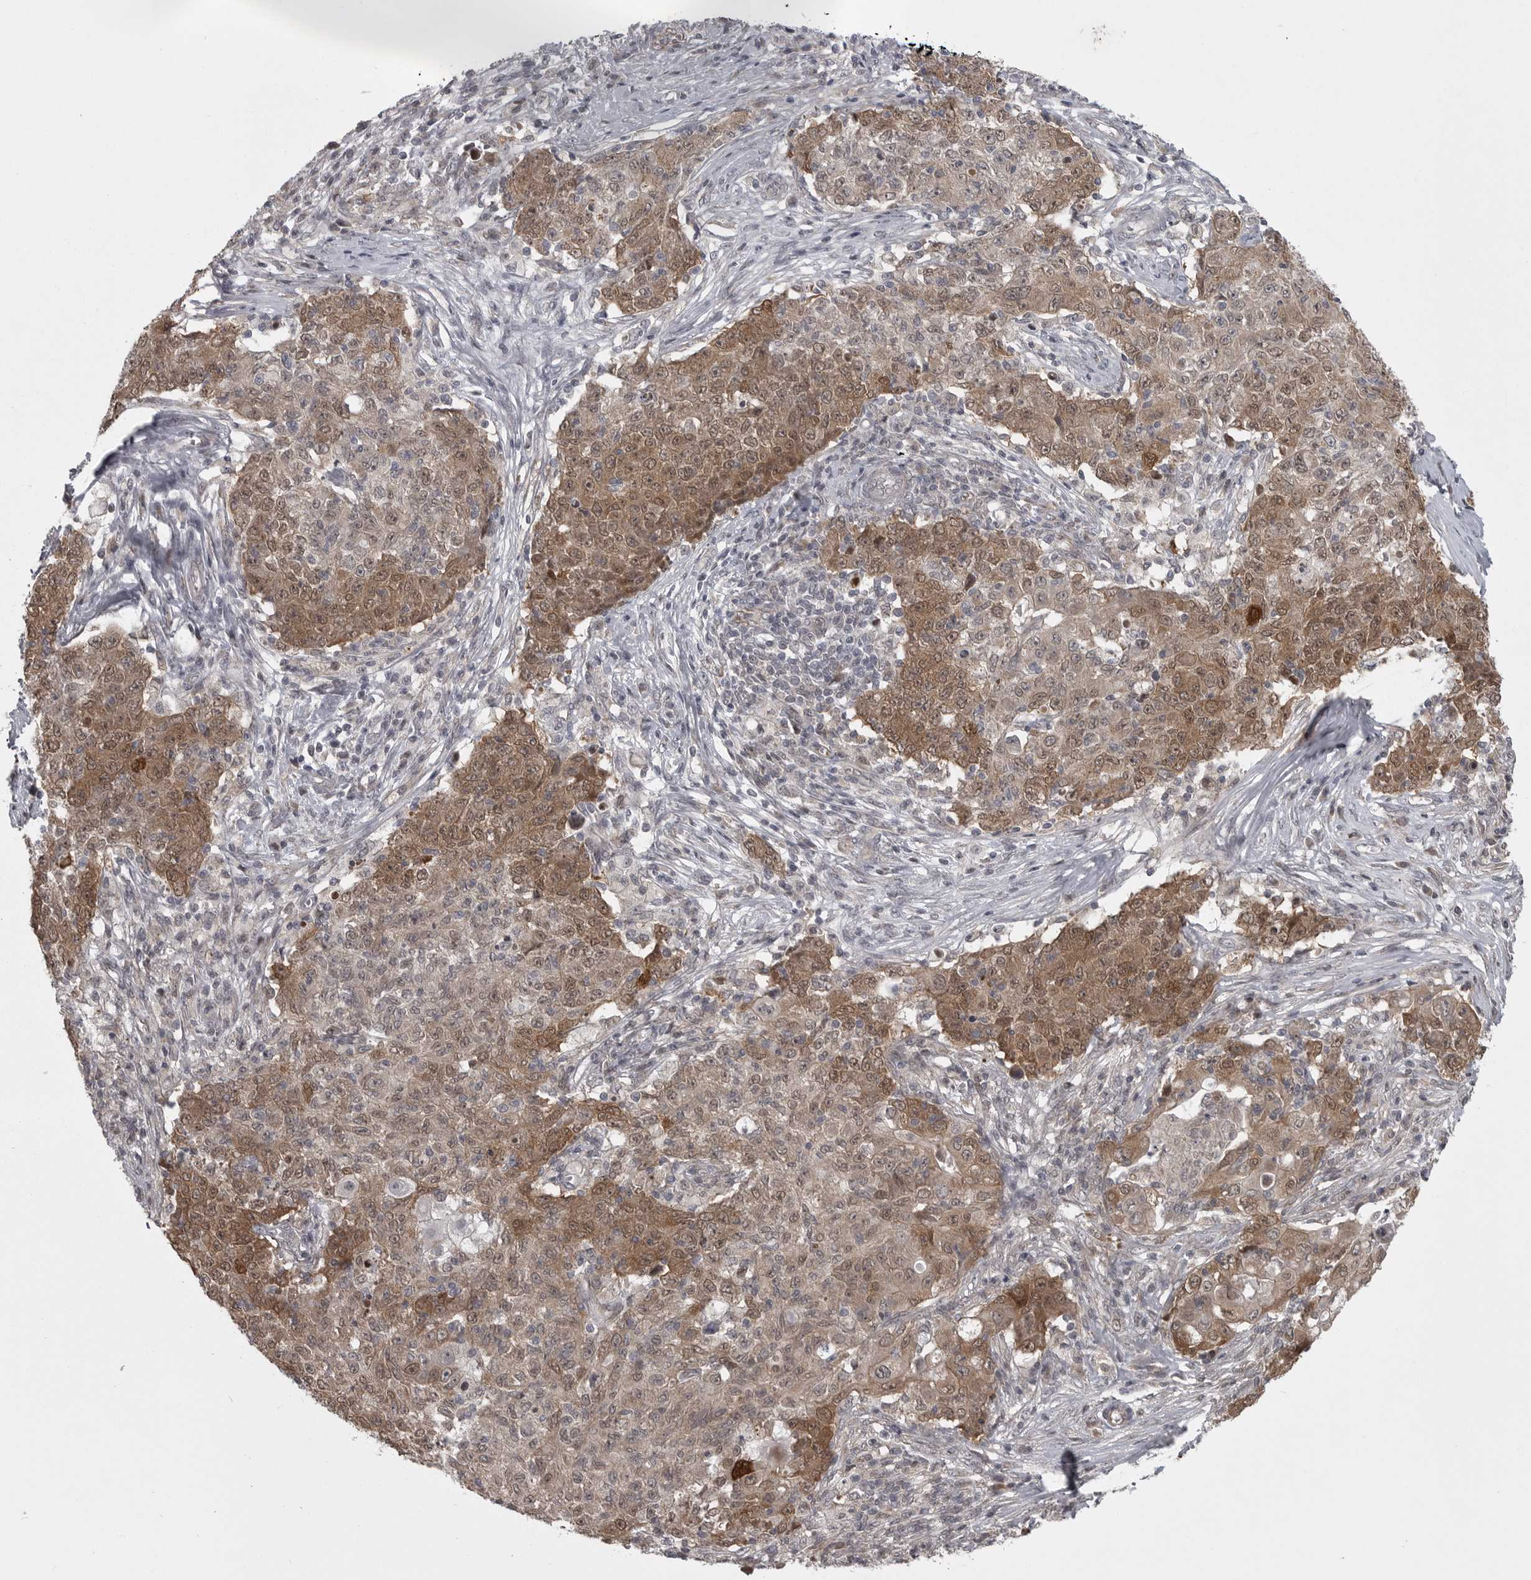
{"staining": {"intensity": "moderate", "quantity": ">75%", "location": "cytoplasmic/membranous,nuclear"}, "tissue": "ovarian cancer", "cell_type": "Tumor cells", "image_type": "cancer", "snomed": [{"axis": "morphology", "description": "Carcinoma, endometroid"}, {"axis": "topography", "description": "Ovary"}], "caption": "Tumor cells exhibit moderate cytoplasmic/membranous and nuclear staining in about >75% of cells in endometroid carcinoma (ovarian).", "gene": "PPP1R9A", "patient": {"sex": "female", "age": 42}}